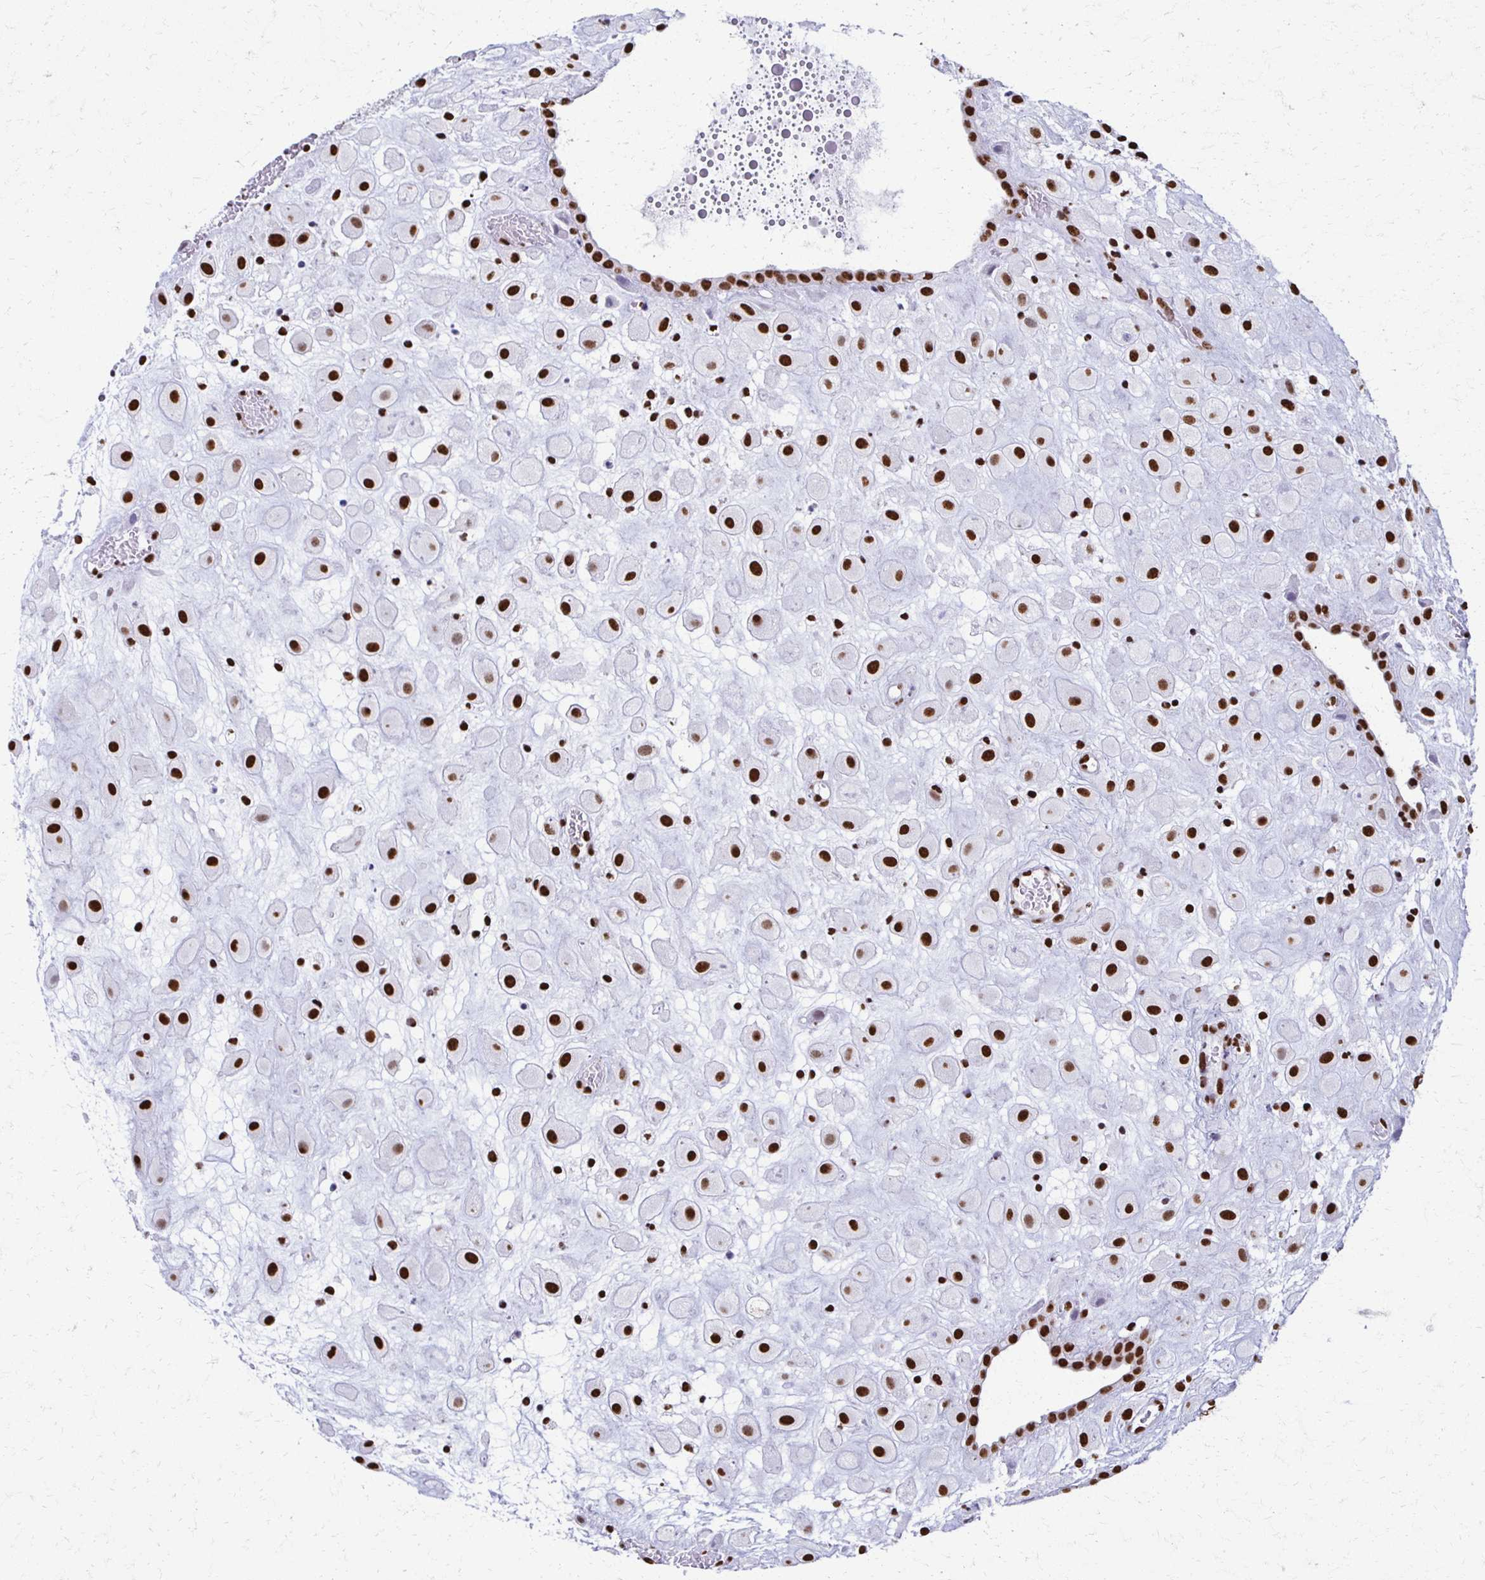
{"staining": {"intensity": "strong", "quantity": ">75%", "location": "nuclear"}, "tissue": "placenta", "cell_type": "Decidual cells", "image_type": "normal", "snomed": [{"axis": "morphology", "description": "Normal tissue, NOS"}, {"axis": "topography", "description": "Placenta"}], "caption": "Decidual cells demonstrate high levels of strong nuclear positivity in about >75% of cells in unremarkable placenta.", "gene": "NONO", "patient": {"sex": "female", "age": 24}}